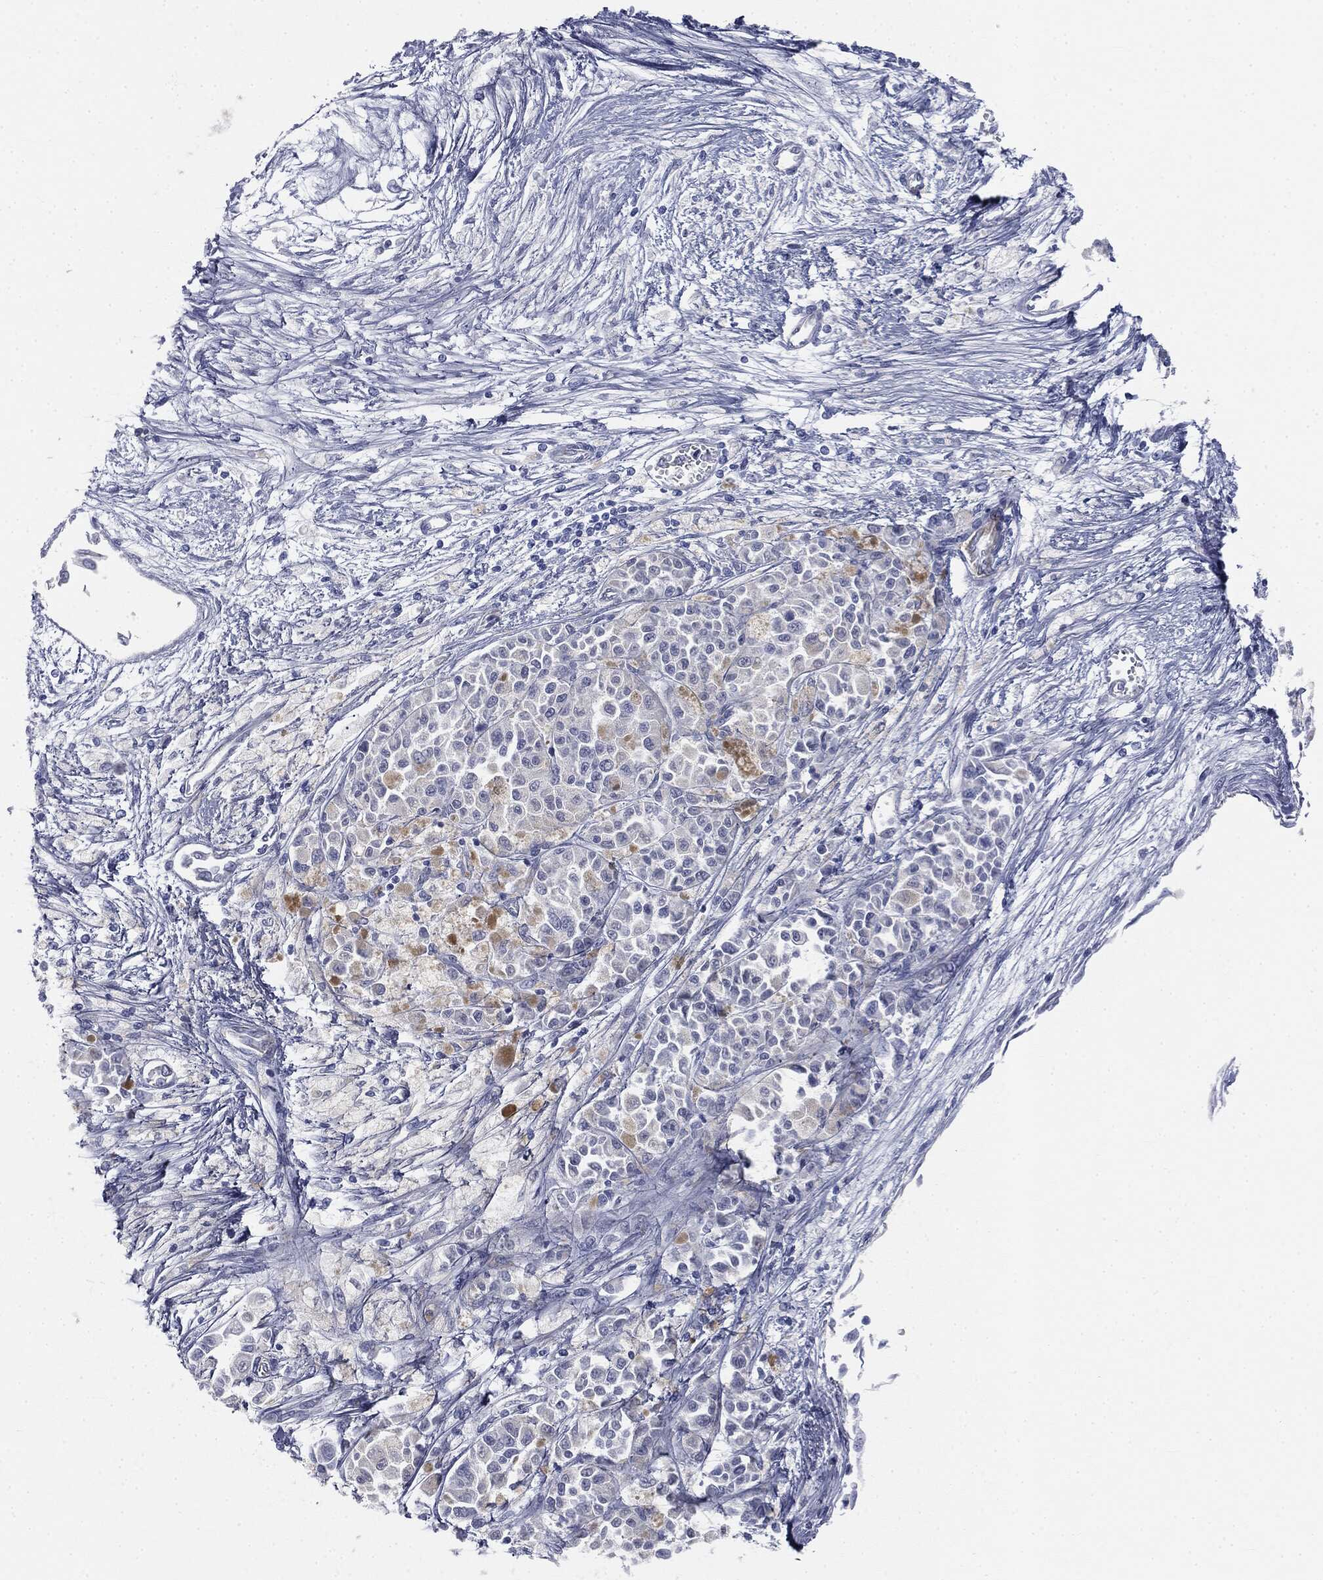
{"staining": {"intensity": "negative", "quantity": "none", "location": "none"}, "tissue": "melanoma", "cell_type": "Tumor cells", "image_type": "cancer", "snomed": [{"axis": "morphology", "description": "Malignant melanoma, NOS"}, {"axis": "topography", "description": "Skin"}], "caption": "The image reveals no significant staining in tumor cells of malignant melanoma. Brightfield microscopy of IHC stained with DAB (brown) and hematoxylin (blue), captured at high magnification.", "gene": "MUC5AC", "patient": {"sex": "female", "age": 58}}